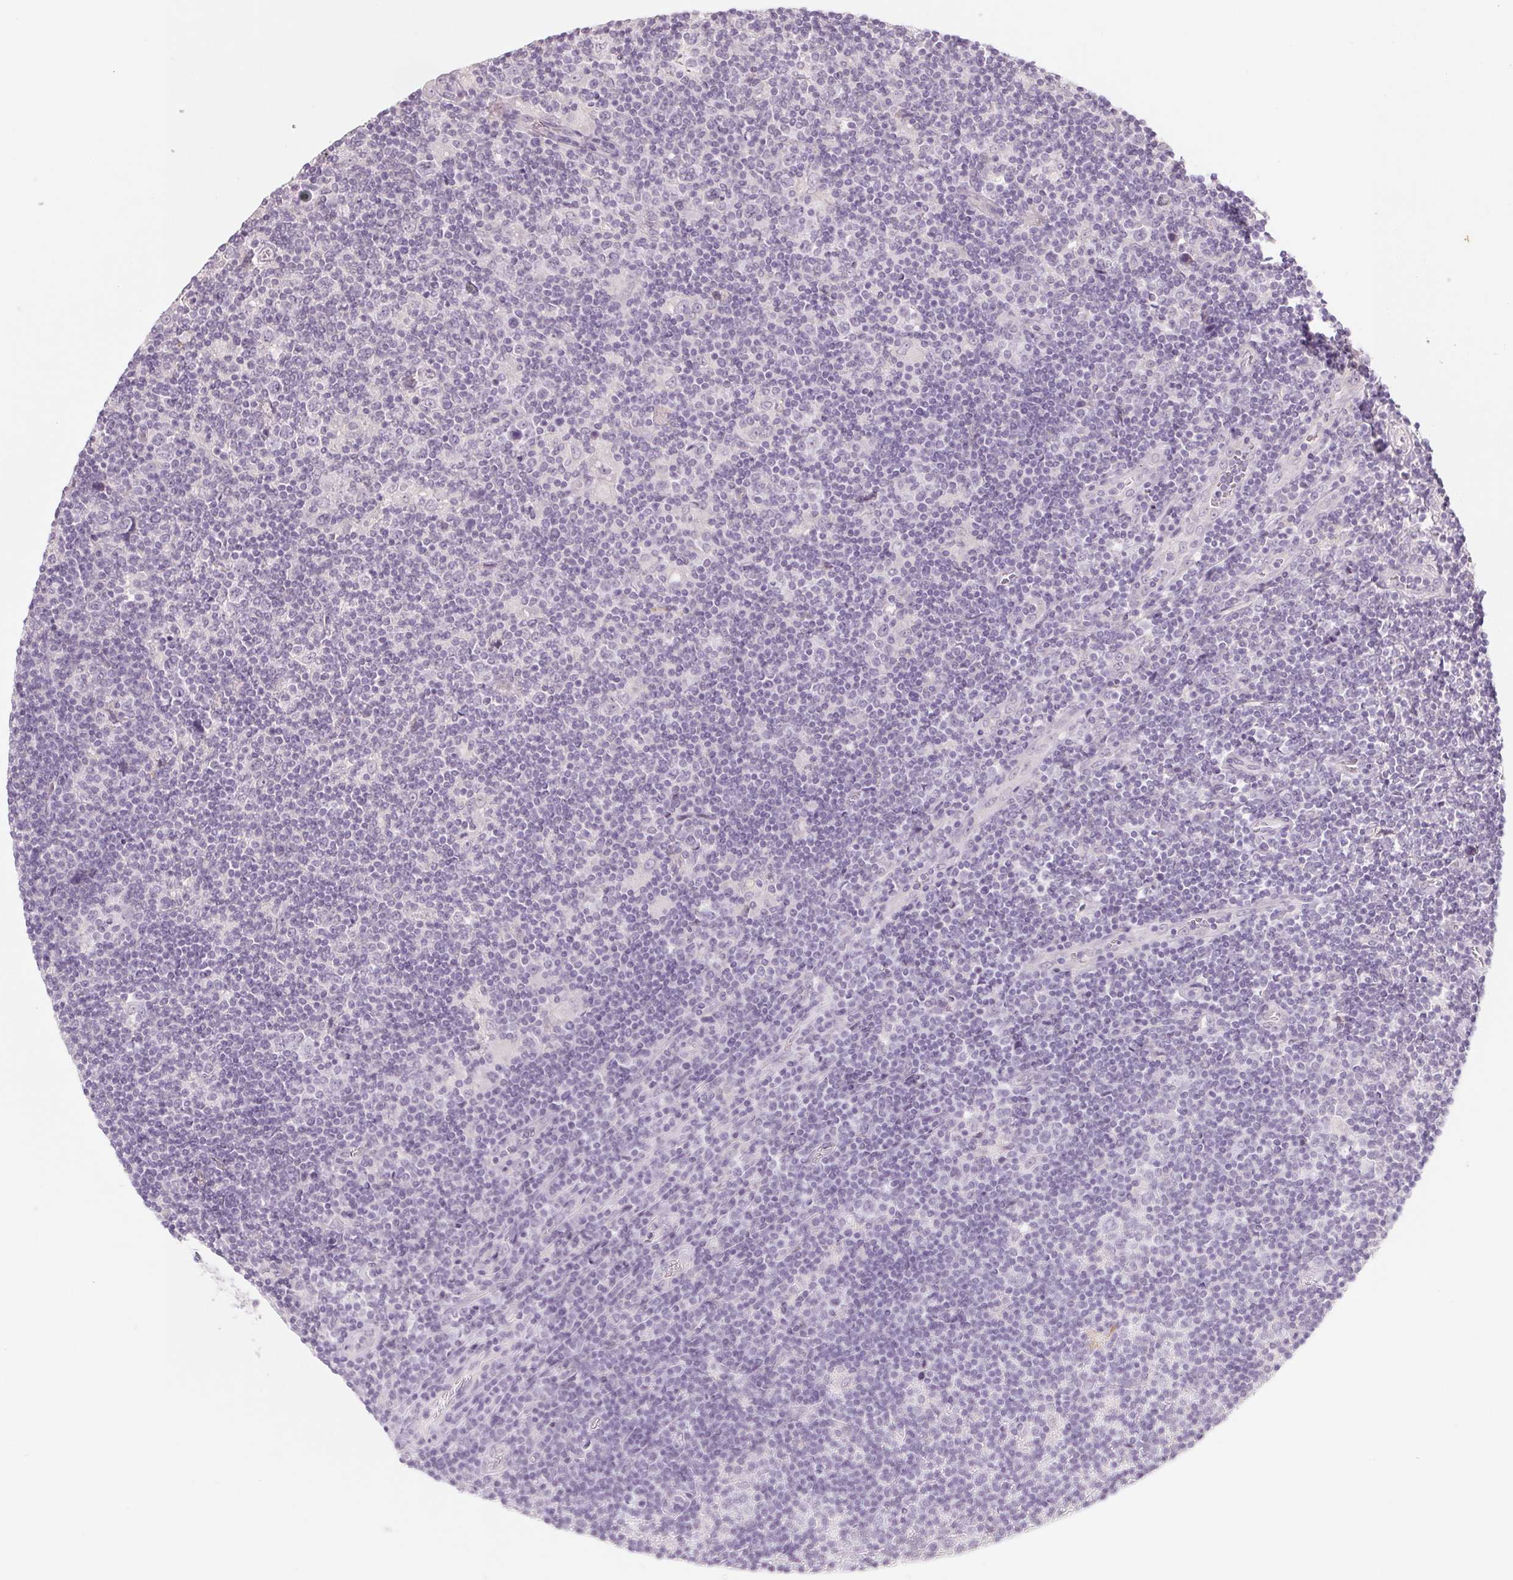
{"staining": {"intensity": "negative", "quantity": "none", "location": "none"}, "tissue": "lymphoma", "cell_type": "Tumor cells", "image_type": "cancer", "snomed": [{"axis": "morphology", "description": "Hodgkin's disease, NOS"}, {"axis": "topography", "description": "Lymph node"}], "caption": "This is an IHC histopathology image of lymphoma. There is no staining in tumor cells.", "gene": "POU1F1", "patient": {"sex": "male", "age": 40}}